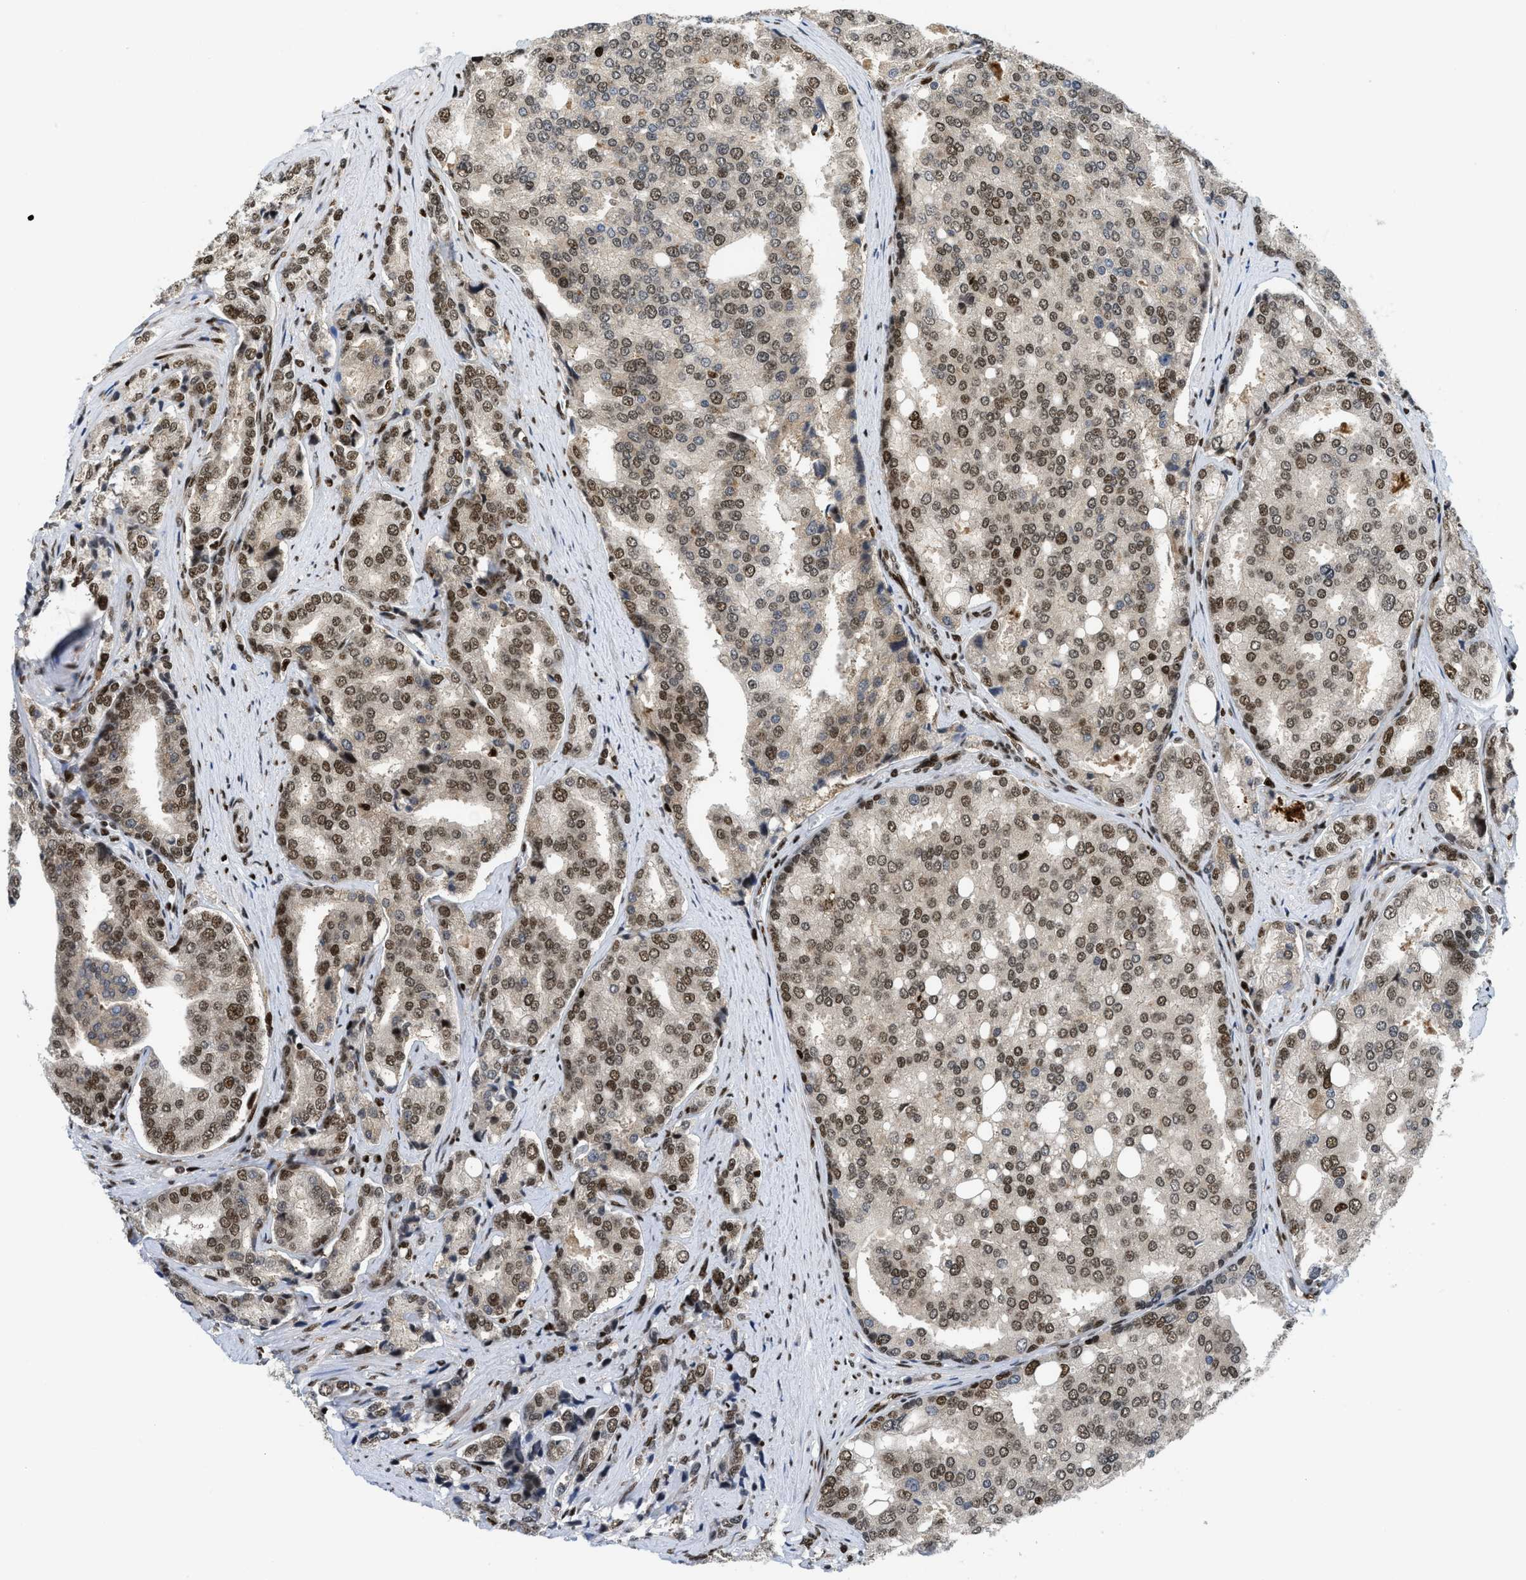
{"staining": {"intensity": "moderate", "quantity": ">75%", "location": "nuclear"}, "tissue": "prostate cancer", "cell_type": "Tumor cells", "image_type": "cancer", "snomed": [{"axis": "morphology", "description": "Adenocarcinoma, High grade"}, {"axis": "topography", "description": "Prostate"}], "caption": "Adenocarcinoma (high-grade) (prostate) stained with immunohistochemistry (IHC) exhibits moderate nuclear staining in approximately >75% of tumor cells.", "gene": "RFX5", "patient": {"sex": "male", "age": 50}}